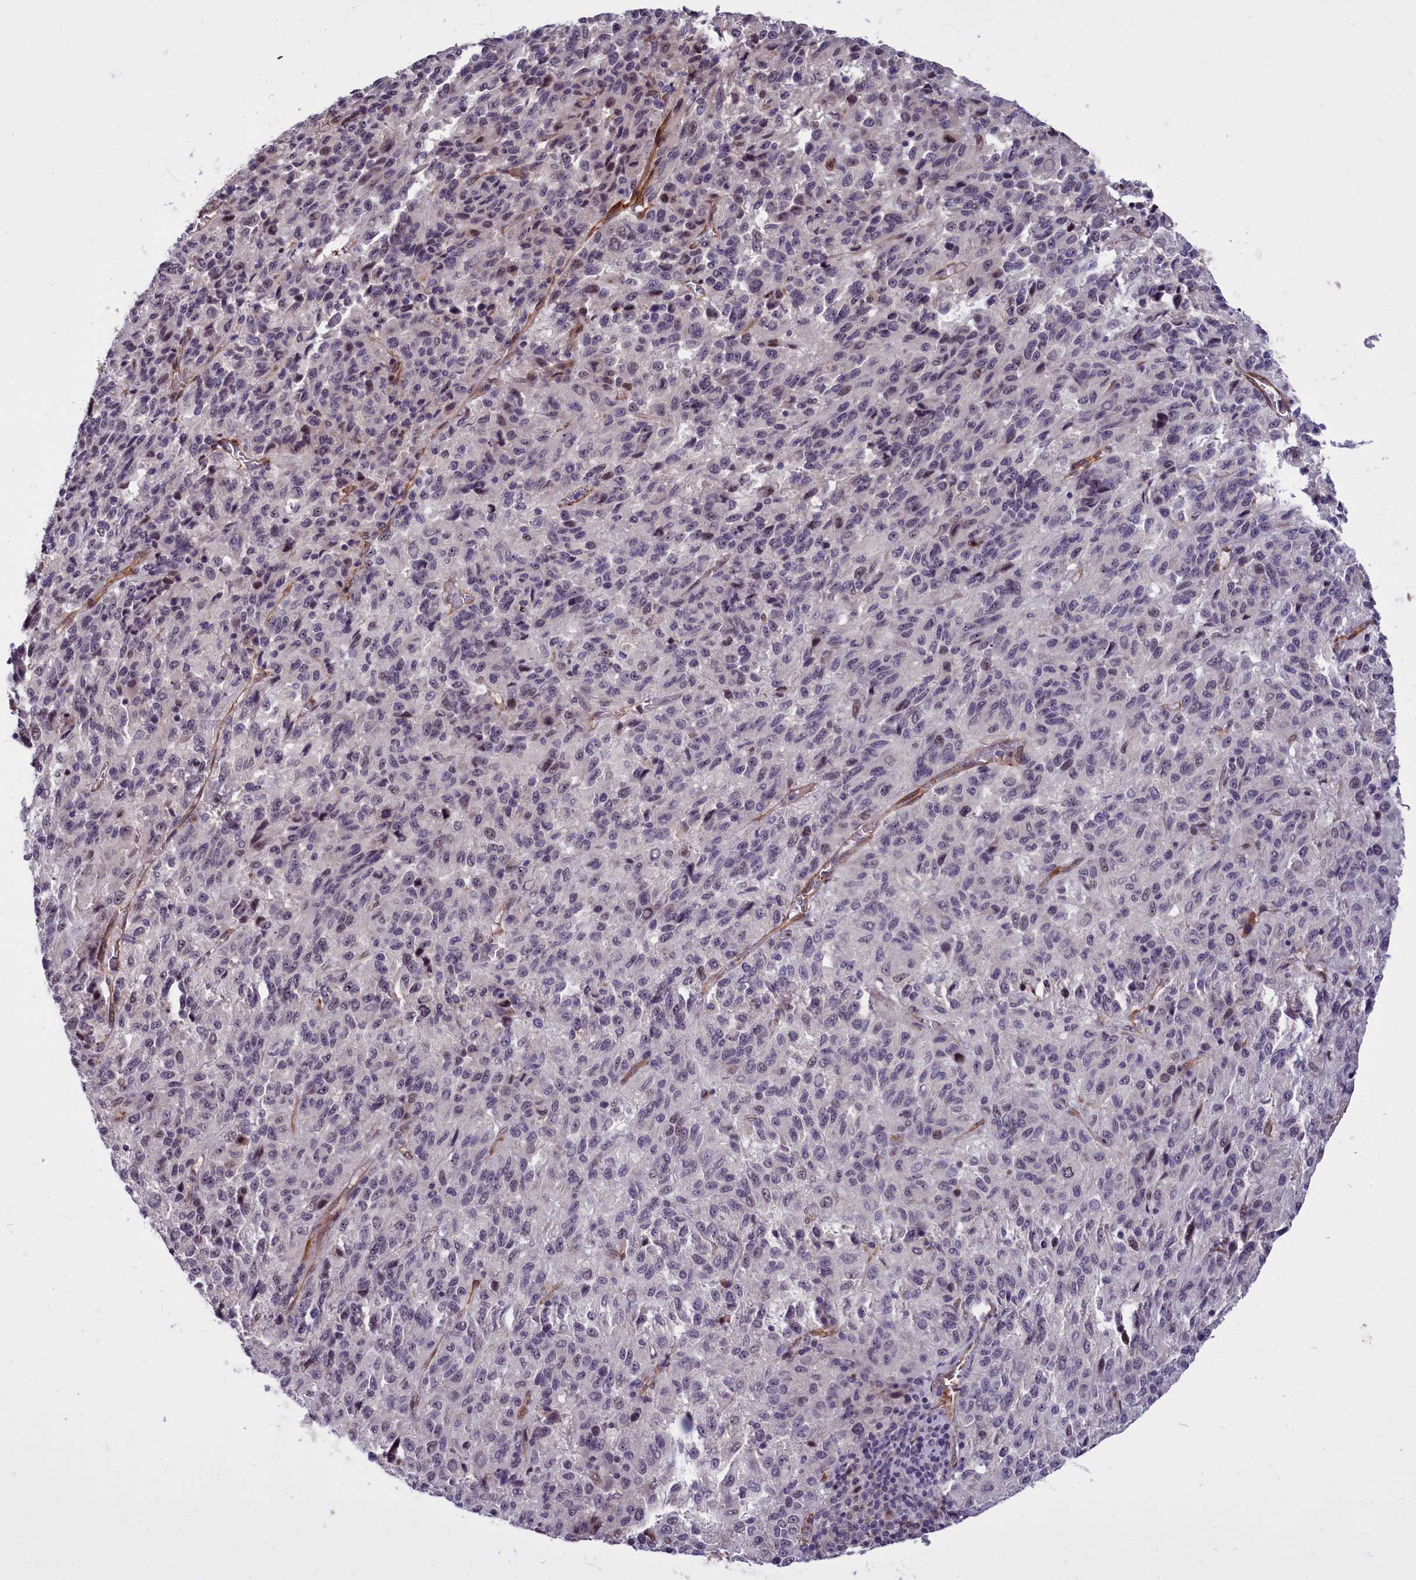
{"staining": {"intensity": "negative", "quantity": "none", "location": "none"}, "tissue": "melanoma", "cell_type": "Tumor cells", "image_type": "cancer", "snomed": [{"axis": "morphology", "description": "Malignant melanoma, Metastatic site"}, {"axis": "topography", "description": "Lung"}], "caption": "An image of human malignant melanoma (metastatic site) is negative for staining in tumor cells.", "gene": "BCAR1", "patient": {"sex": "male", "age": 64}}